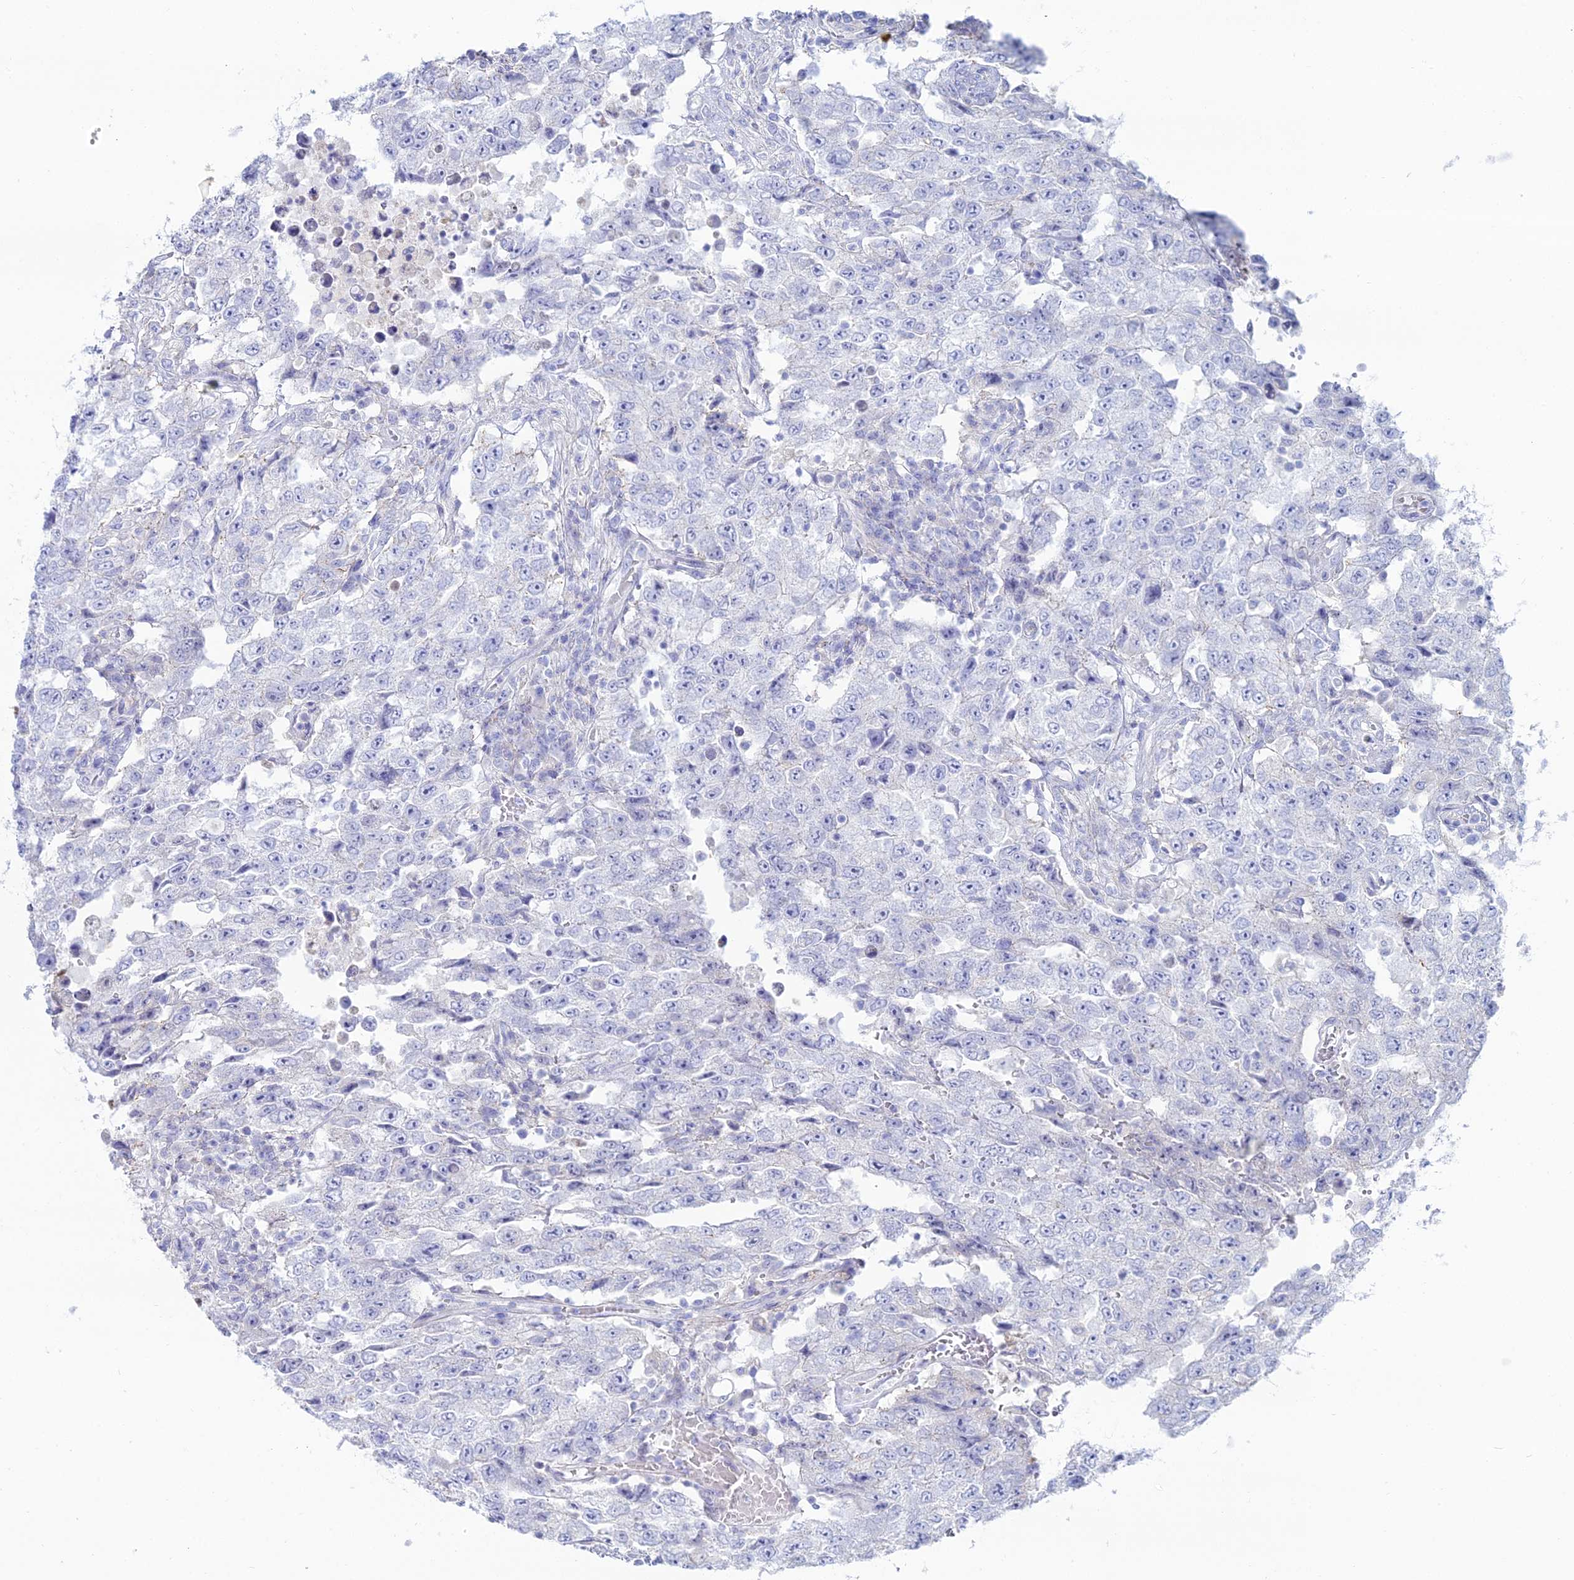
{"staining": {"intensity": "negative", "quantity": "none", "location": "none"}, "tissue": "testis cancer", "cell_type": "Tumor cells", "image_type": "cancer", "snomed": [{"axis": "morphology", "description": "Carcinoma, Embryonal, NOS"}, {"axis": "topography", "description": "Testis"}], "caption": "The immunohistochemistry (IHC) photomicrograph has no significant staining in tumor cells of testis embryonal carcinoma tissue.", "gene": "DHX34", "patient": {"sex": "male", "age": 26}}